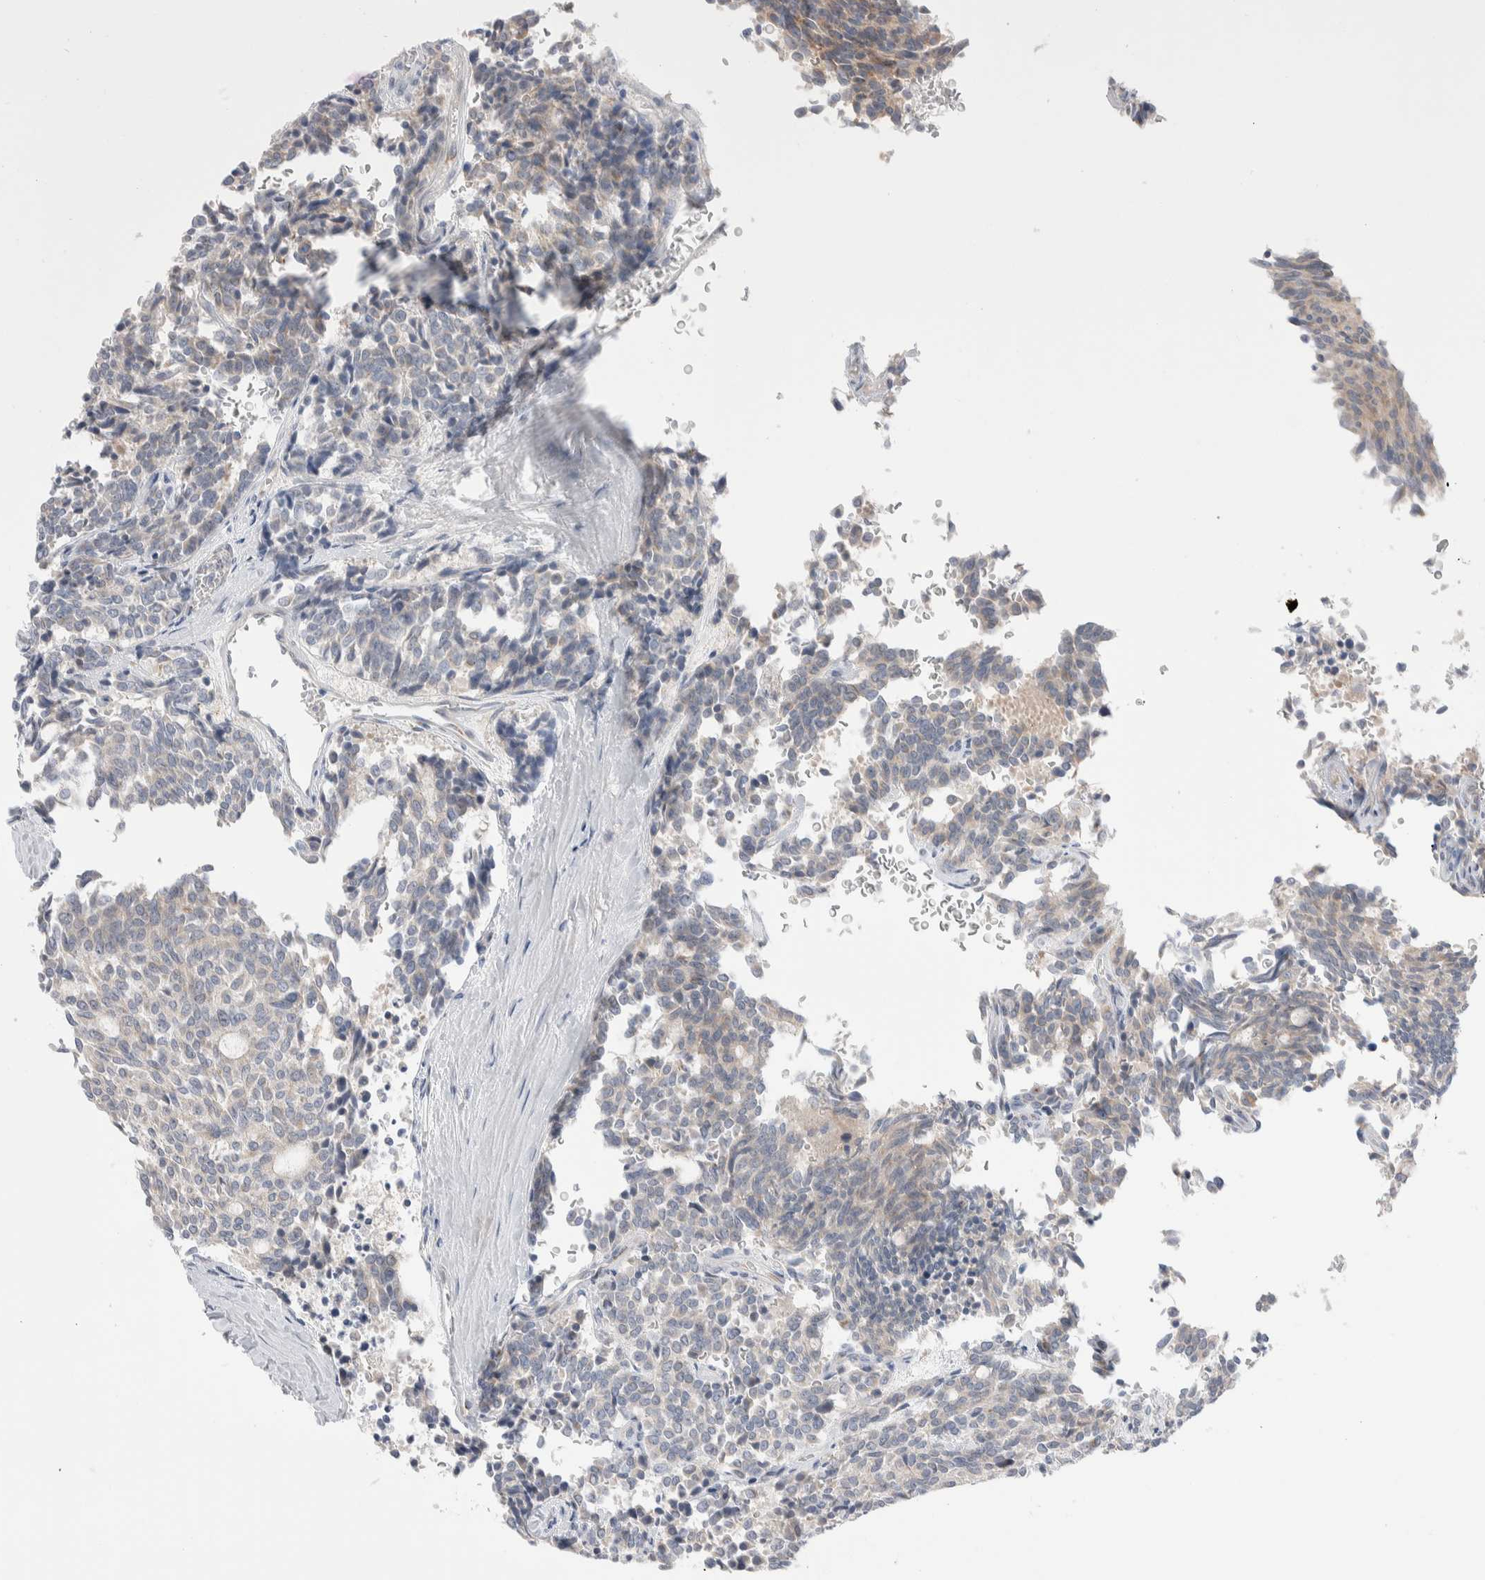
{"staining": {"intensity": "weak", "quantity": "<25%", "location": "cytoplasmic/membranous"}, "tissue": "carcinoid", "cell_type": "Tumor cells", "image_type": "cancer", "snomed": [{"axis": "morphology", "description": "Carcinoid, malignant, NOS"}, {"axis": "topography", "description": "Pancreas"}], "caption": "High magnification brightfield microscopy of carcinoid stained with DAB (3,3'-diaminobenzidine) (brown) and counterstained with hematoxylin (blue): tumor cells show no significant positivity.", "gene": "C1orf112", "patient": {"sex": "female", "age": 54}}